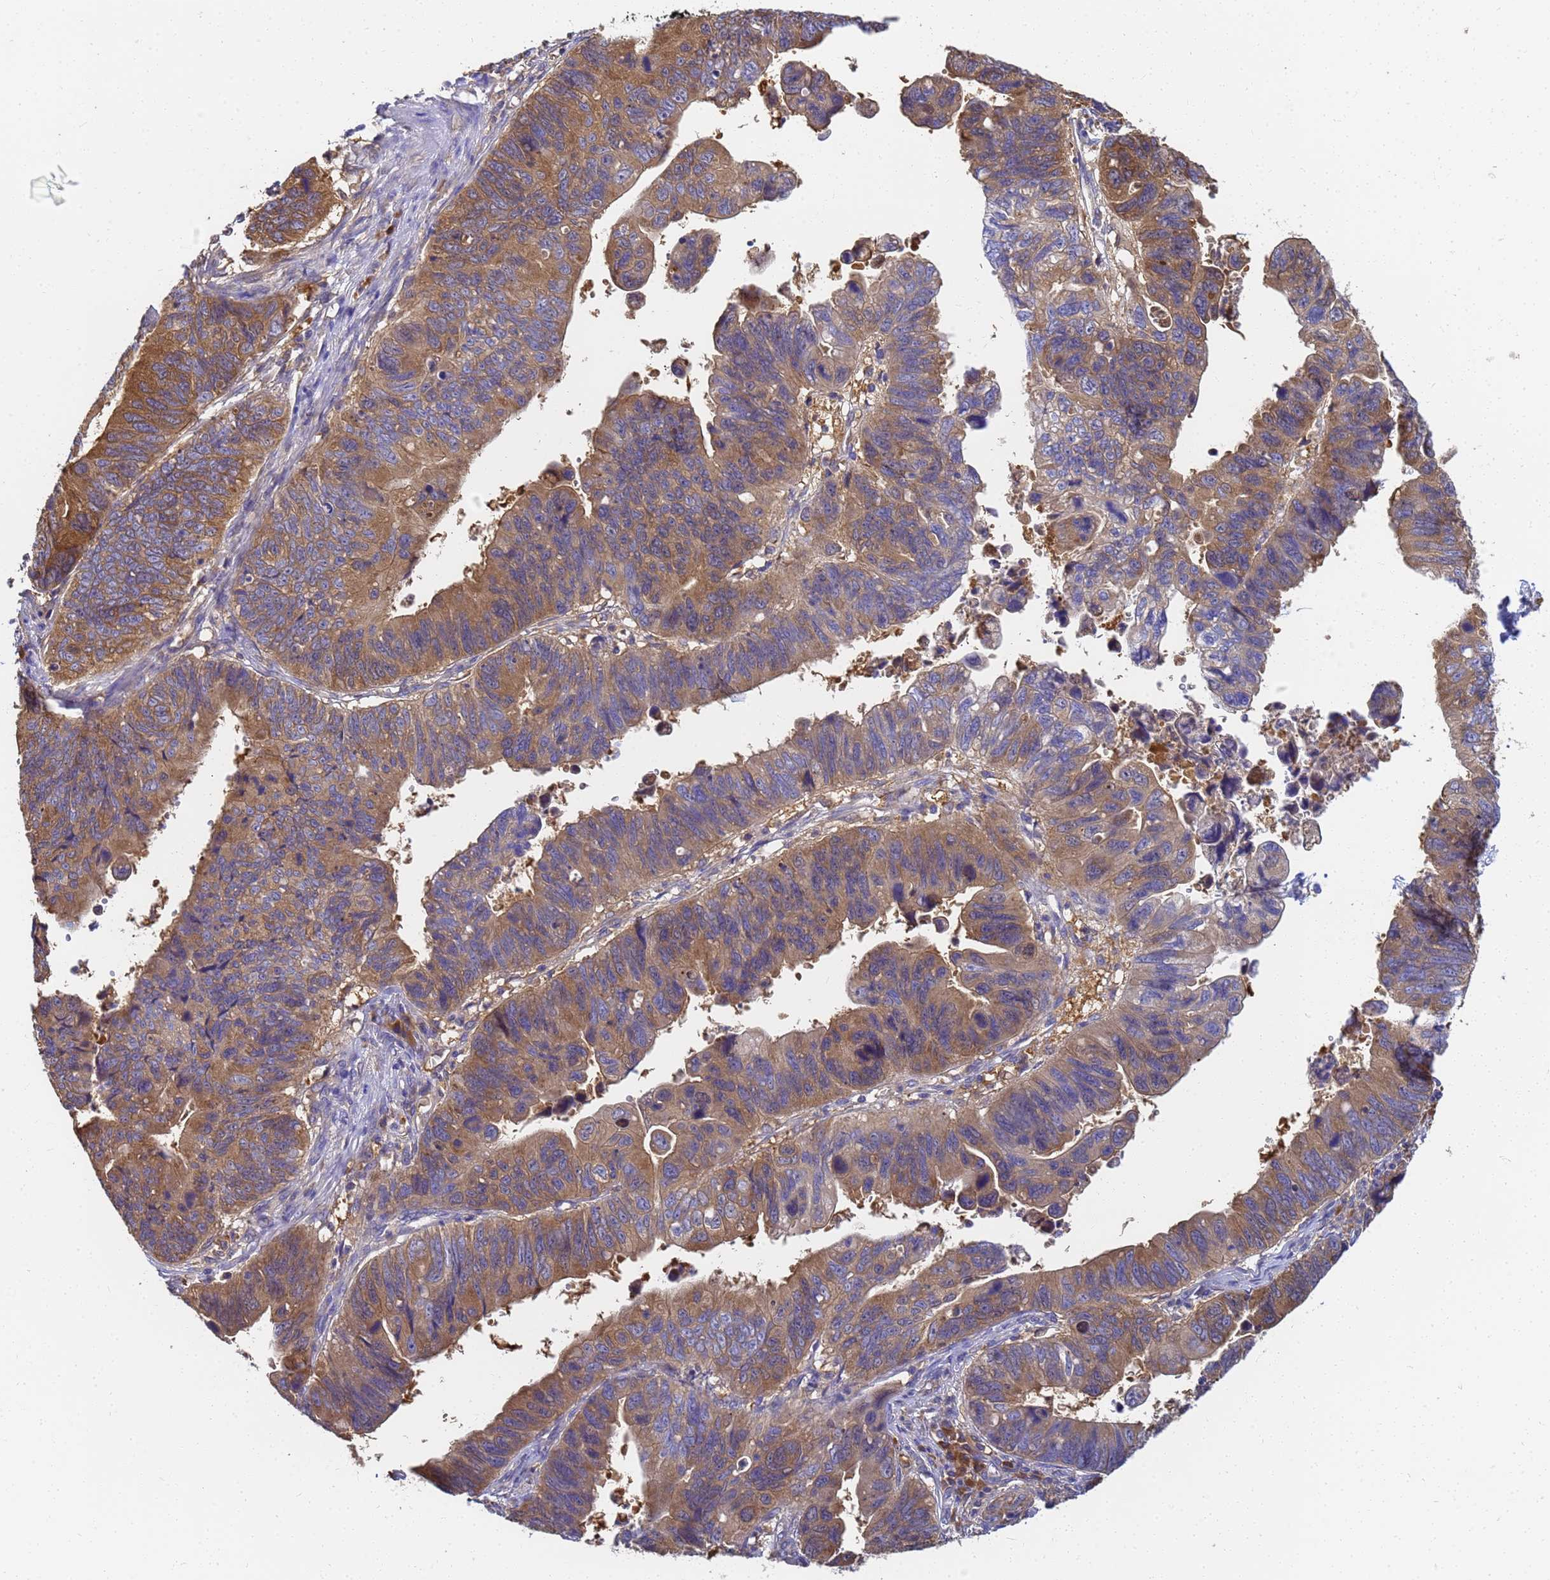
{"staining": {"intensity": "moderate", "quantity": ">75%", "location": "cytoplasmic/membranous"}, "tissue": "stomach cancer", "cell_type": "Tumor cells", "image_type": "cancer", "snomed": [{"axis": "morphology", "description": "Adenocarcinoma, NOS"}, {"axis": "topography", "description": "Stomach"}], "caption": "There is medium levels of moderate cytoplasmic/membranous expression in tumor cells of stomach cancer, as demonstrated by immunohistochemical staining (brown color).", "gene": "NME1-NME2", "patient": {"sex": "male", "age": 59}}